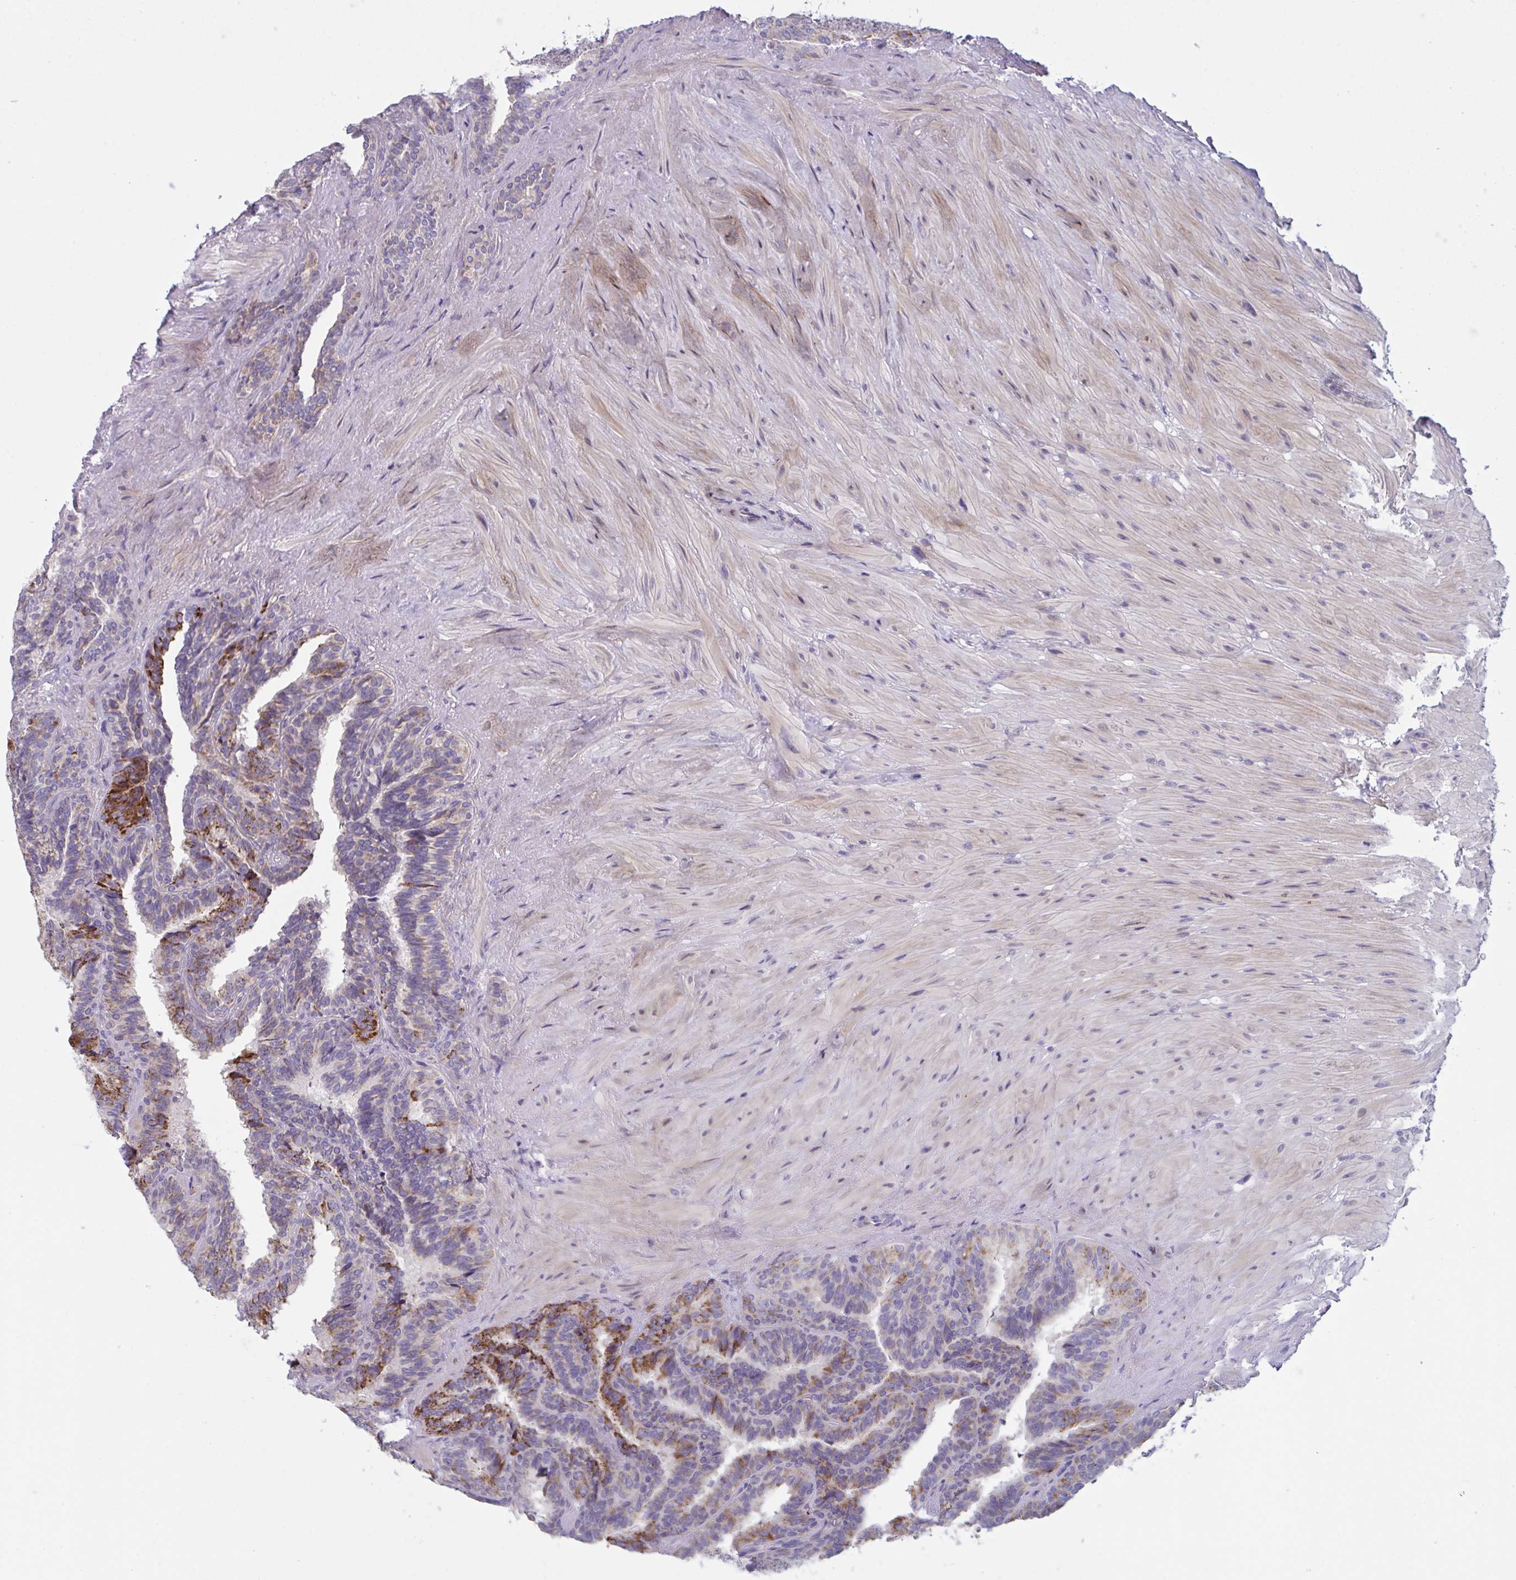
{"staining": {"intensity": "moderate", "quantity": "25%-75%", "location": "cytoplasmic/membranous"}, "tissue": "seminal vesicle", "cell_type": "Glandular cells", "image_type": "normal", "snomed": [{"axis": "morphology", "description": "Normal tissue, NOS"}, {"axis": "topography", "description": "Seminal veicle"}], "caption": "A photomicrograph of human seminal vesicle stained for a protein shows moderate cytoplasmic/membranous brown staining in glandular cells.", "gene": "MRPS2", "patient": {"sex": "male", "age": 60}}